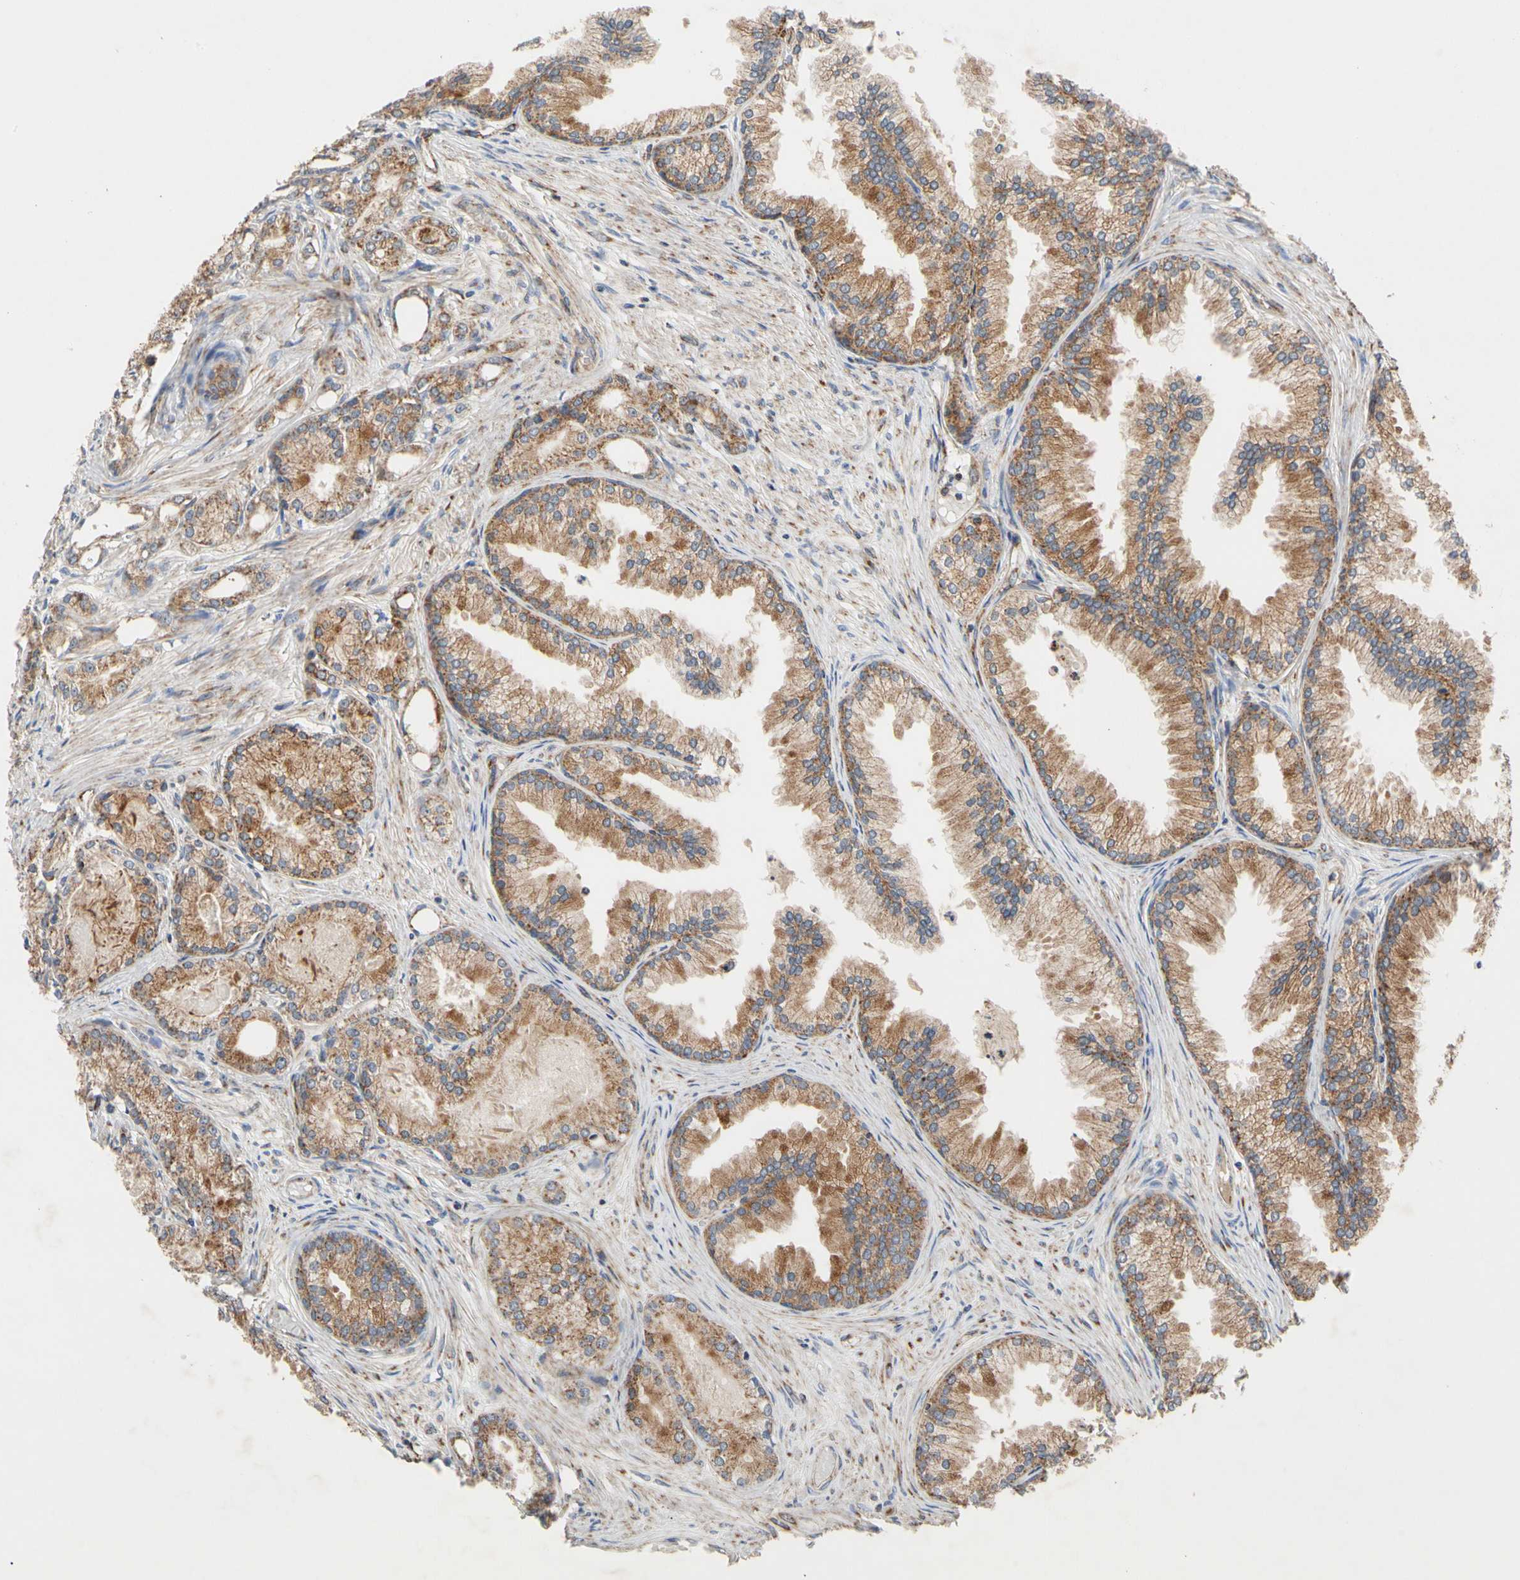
{"staining": {"intensity": "moderate", "quantity": ">75%", "location": "cytoplasmic/membranous"}, "tissue": "prostate cancer", "cell_type": "Tumor cells", "image_type": "cancer", "snomed": [{"axis": "morphology", "description": "Adenocarcinoma, Low grade"}, {"axis": "topography", "description": "Prostate"}], "caption": "Tumor cells show moderate cytoplasmic/membranous staining in approximately >75% of cells in adenocarcinoma (low-grade) (prostate).", "gene": "GPD2", "patient": {"sex": "male", "age": 72}}